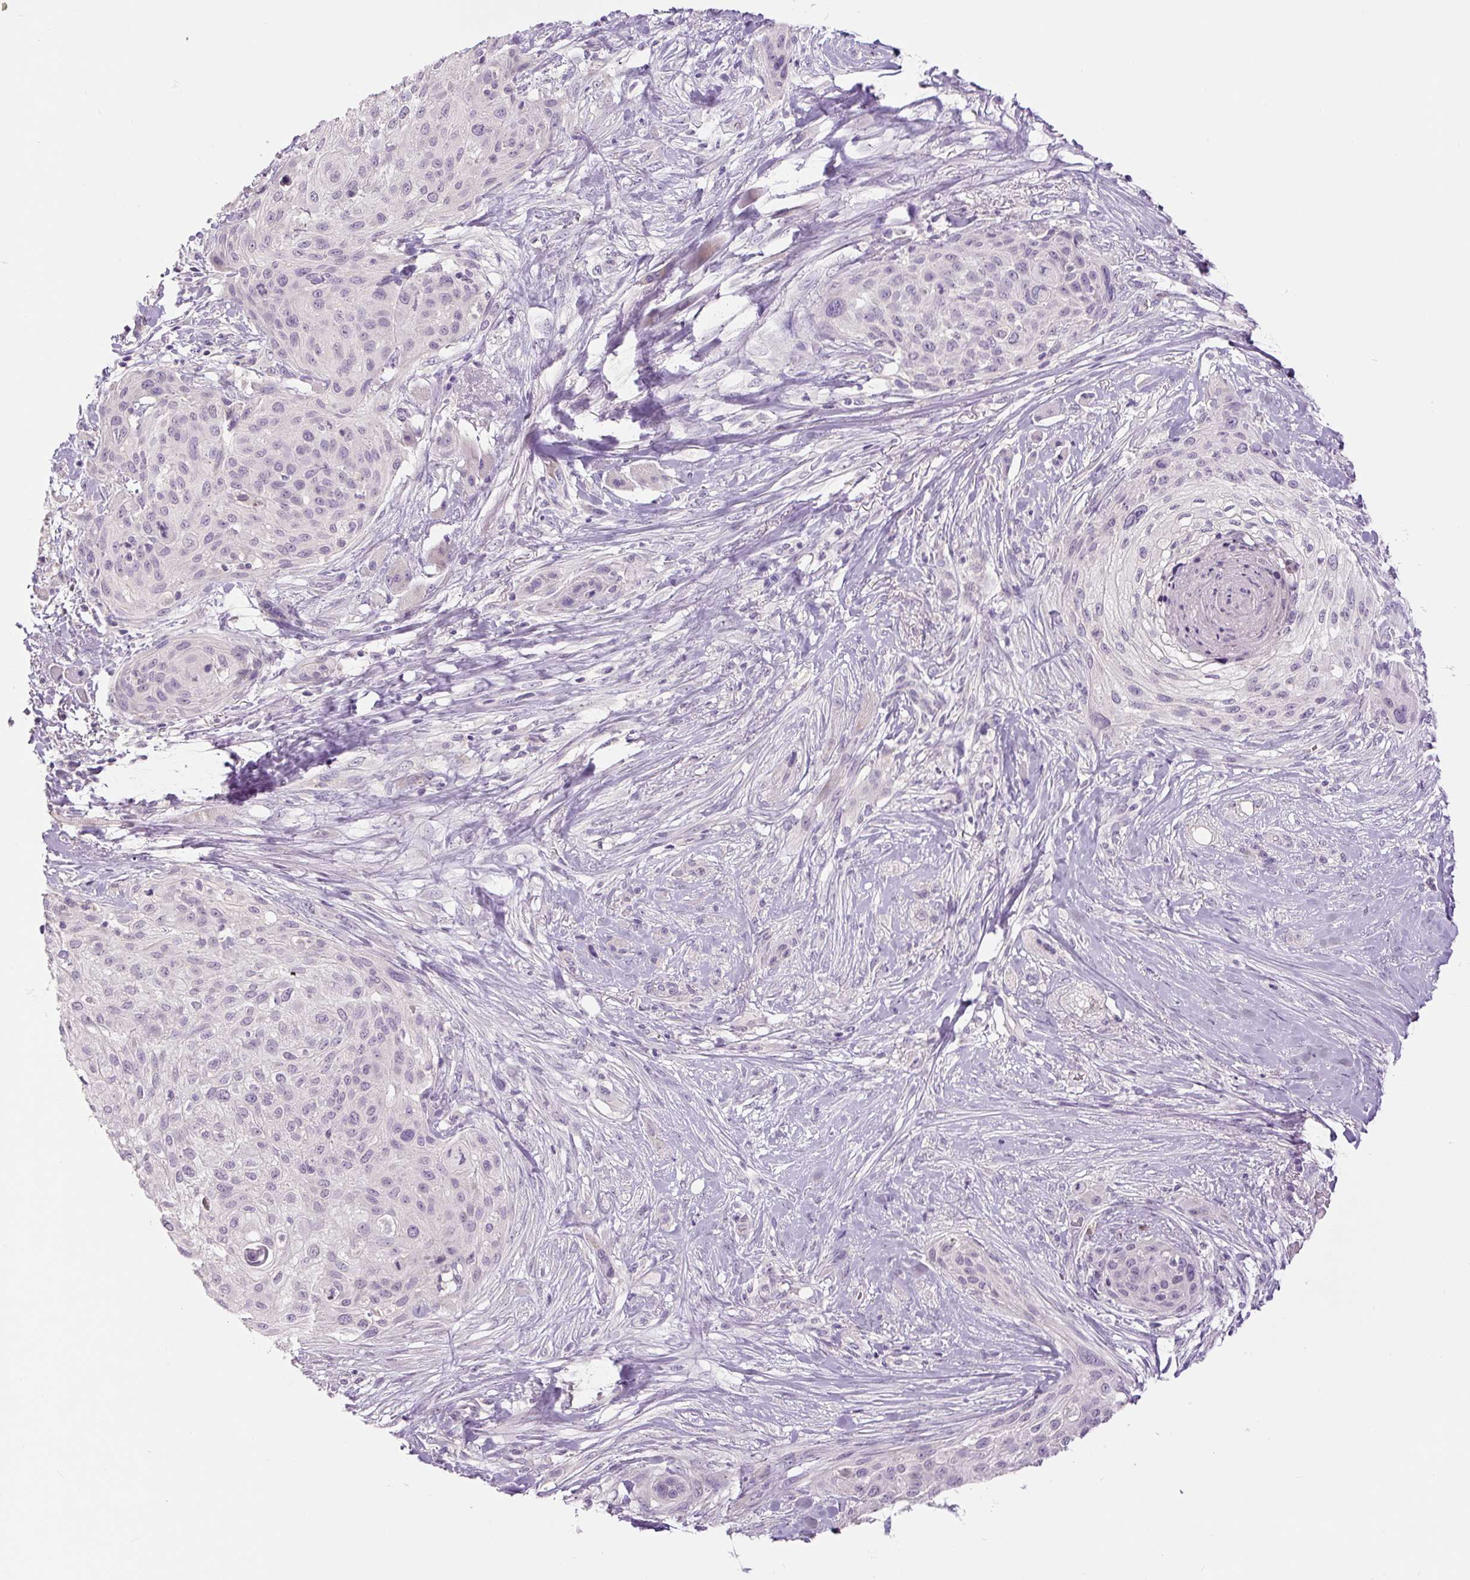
{"staining": {"intensity": "negative", "quantity": "none", "location": "none"}, "tissue": "skin cancer", "cell_type": "Tumor cells", "image_type": "cancer", "snomed": [{"axis": "morphology", "description": "Squamous cell carcinoma, NOS"}, {"axis": "topography", "description": "Skin"}], "caption": "DAB (3,3'-diaminobenzidine) immunohistochemical staining of skin cancer exhibits no significant staining in tumor cells. The staining is performed using DAB (3,3'-diaminobenzidine) brown chromogen with nuclei counter-stained in using hematoxylin.", "gene": "FABP7", "patient": {"sex": "female", "age": 87}}